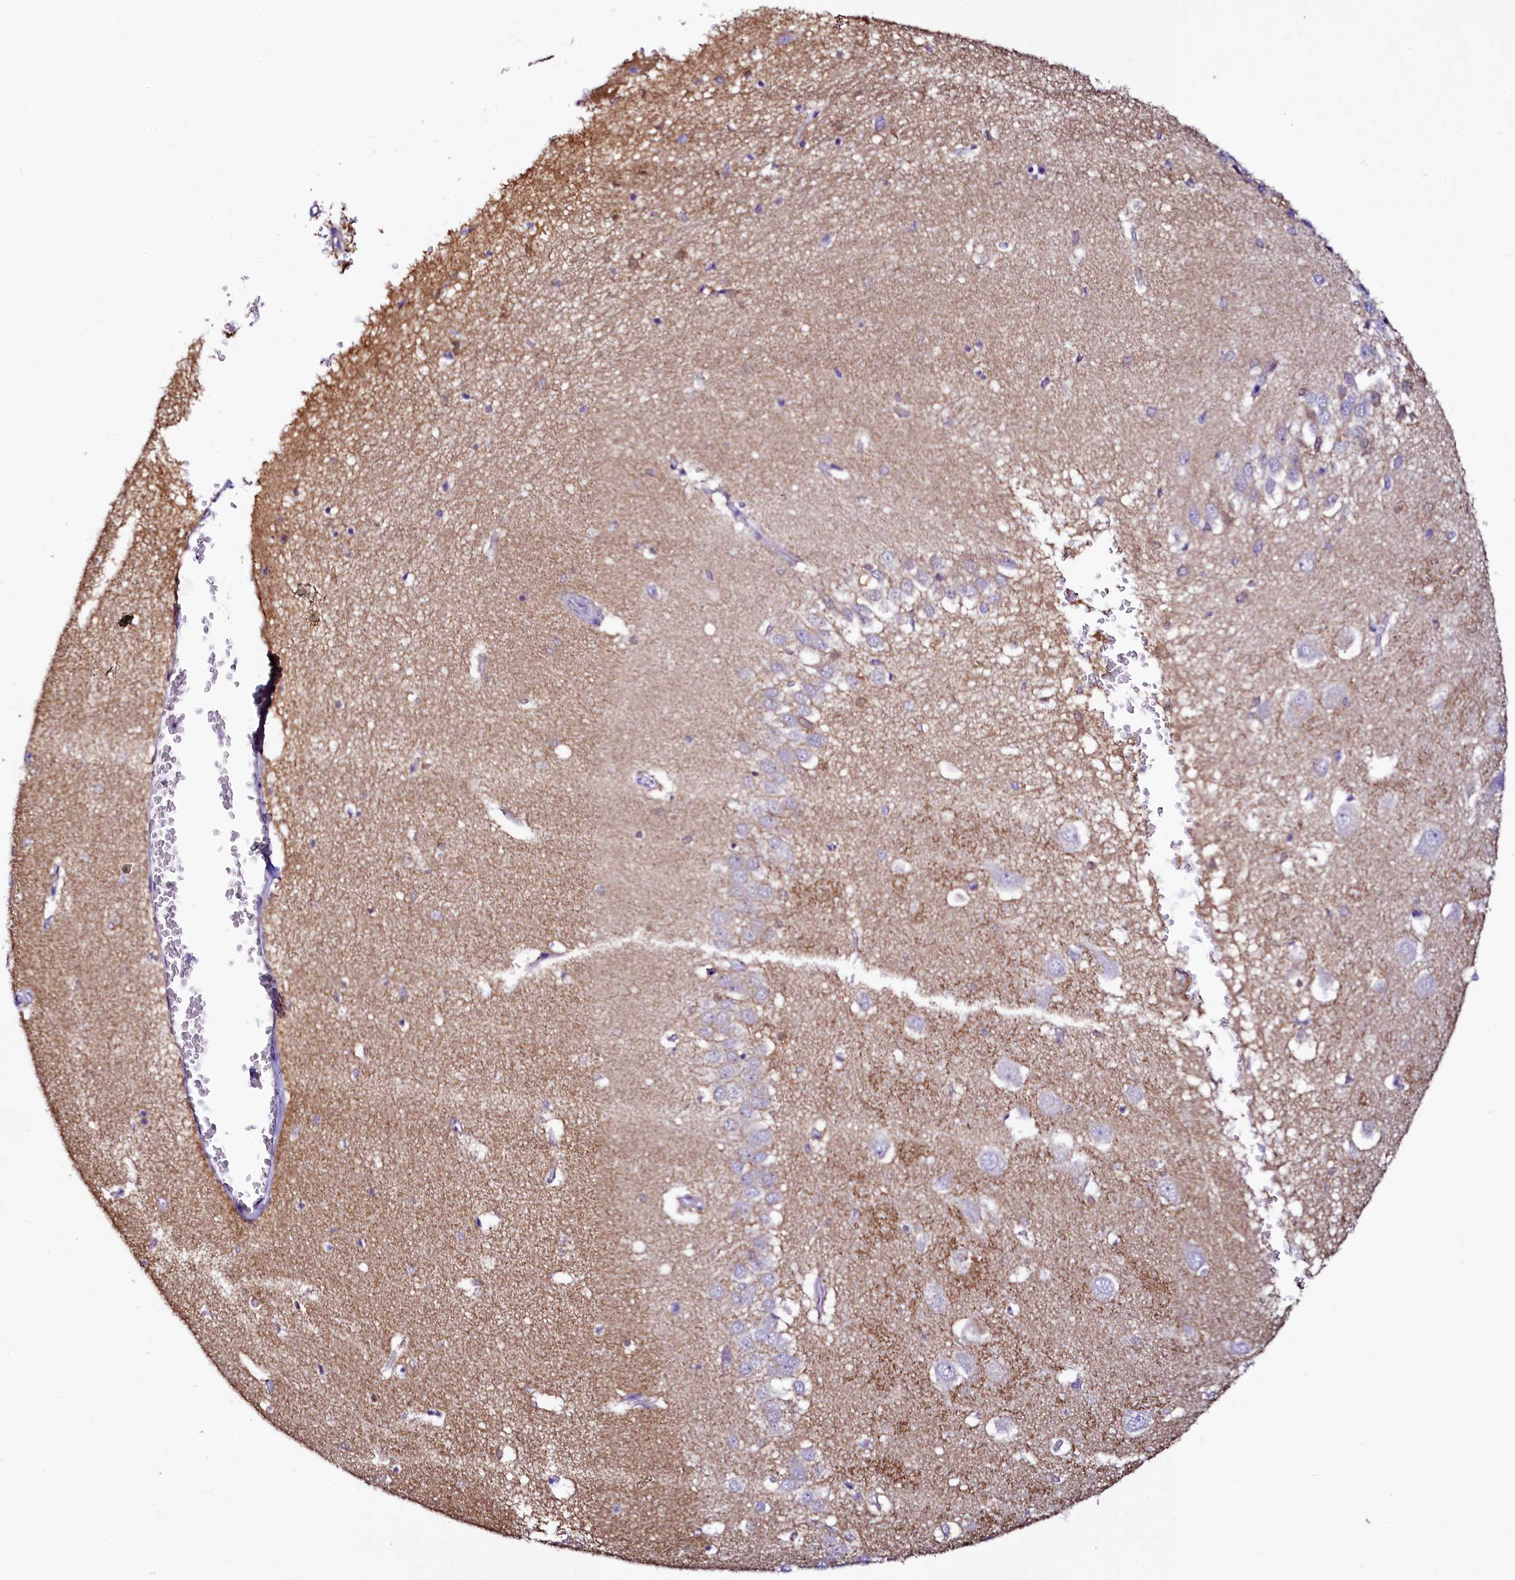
{"staining": {"intensity": "weak", "quantity": "<25%", "location": "cytoplasmic/membranous"}, "tissue": "hippocampus", "cell_type": "Glial cells", "image_type": "normal", "snomed": [{"axis": "morphology", "description": "Normal tissue, NOS"}, {"axis": "topography", "description": "Hippocampus"}], "caption": "DAB immunohistochemical staining of normal human hippocampus shows no significant staining in glial cells.", "gene": "SORD", "patient": {"sex": "female", "age": 64}}